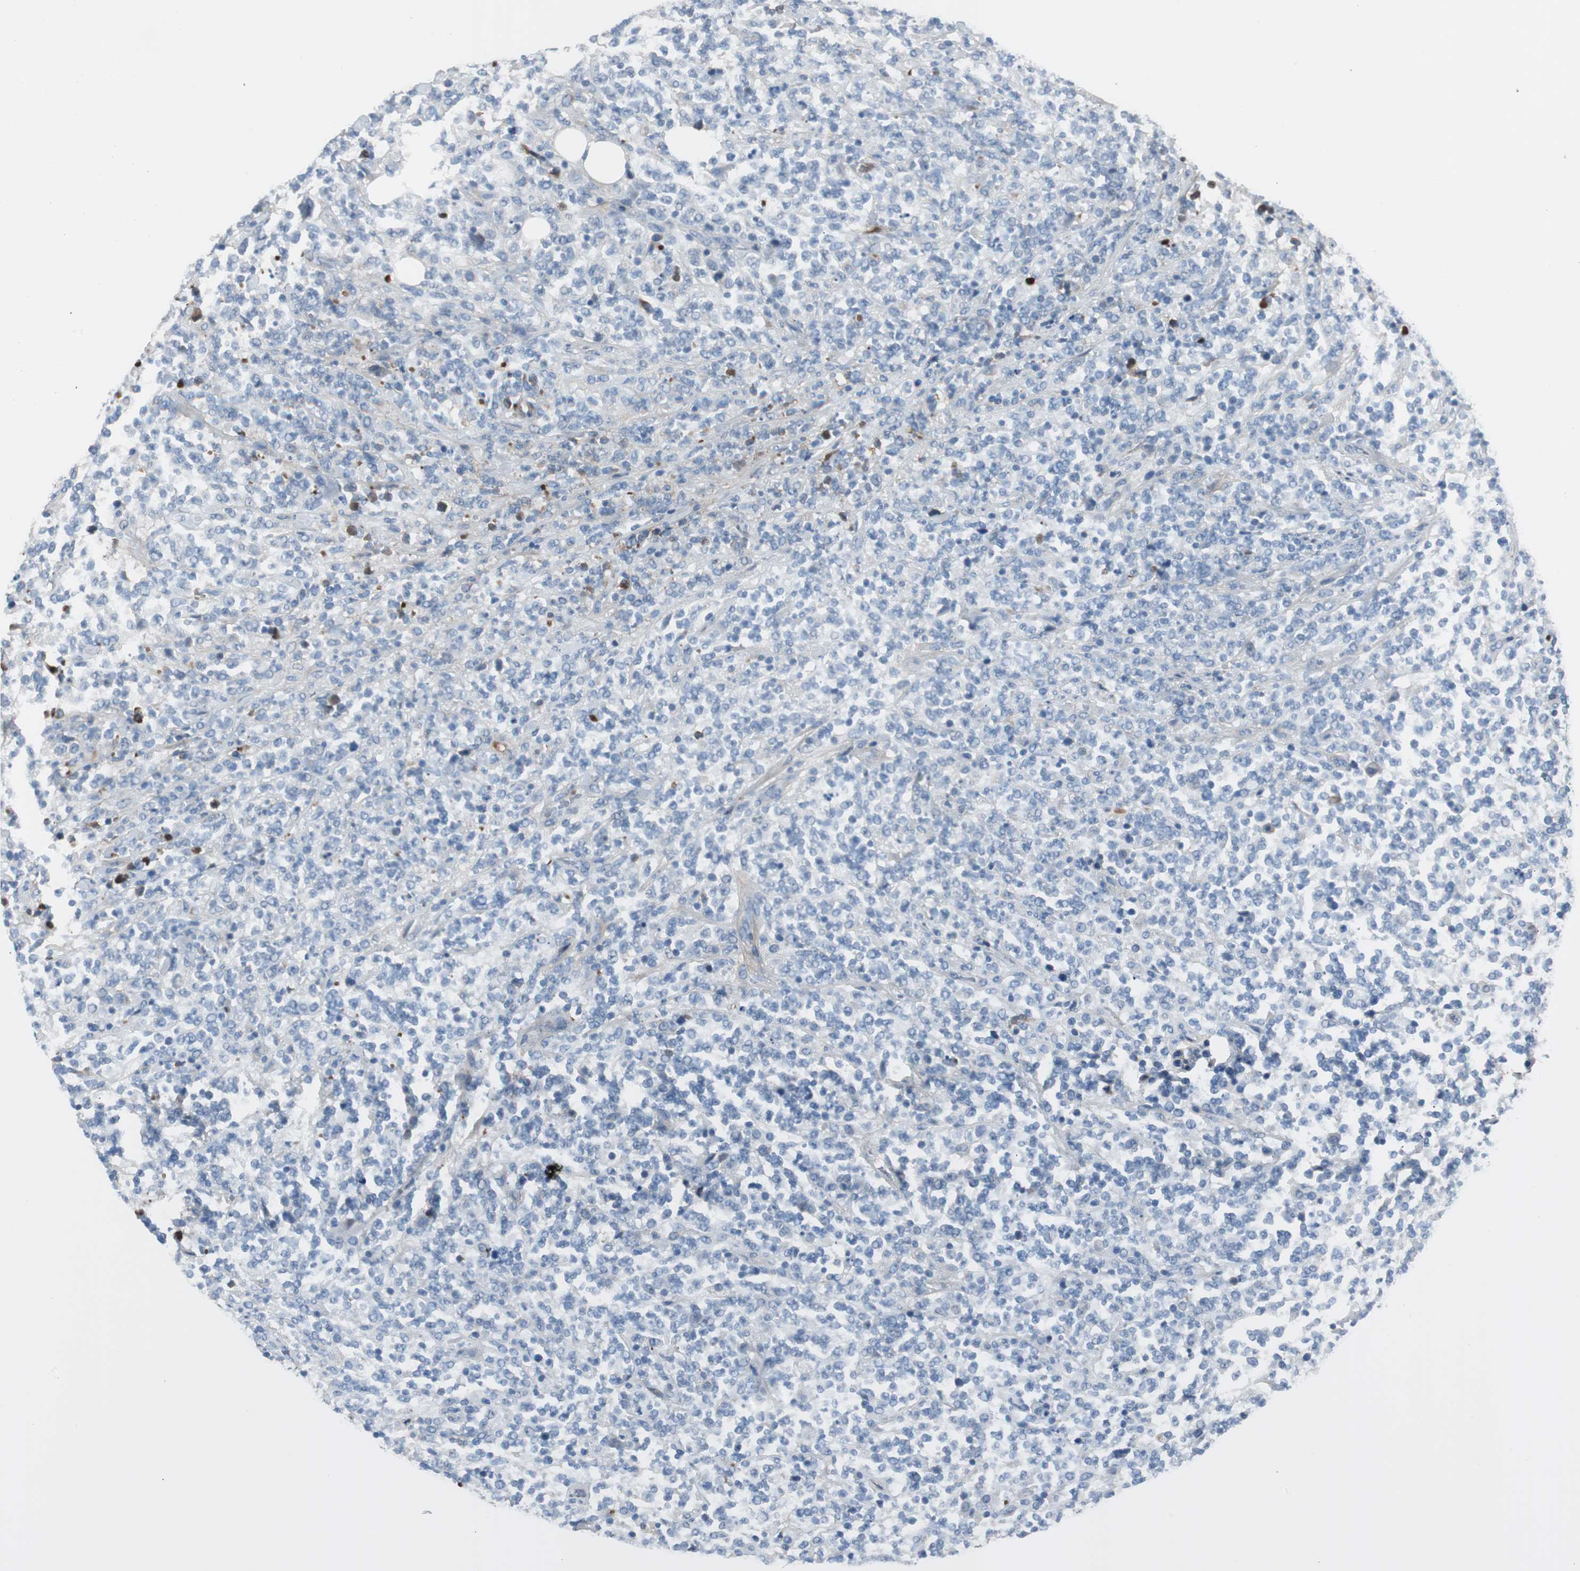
{"staining": {"intensity": "negative", "quantity": "none", "location": "none"}, "tissue": "lymphoma", "cell_type": "Tumor cells", "image_type": "cancer", "snomed": [{"axis": "morphology", "description": "Malignant lymphoma, non-Hodgkin's type, High grade"}, {"axis": "topography", "description": "Soft tissue"}], "caption": "Tumor cells are negative for brown protein staining in high-grade malignant lymphoma, non-Hodgkin's type.", "gene": "SERPINF1", "patient": {"sex": "male", "age": 18}}